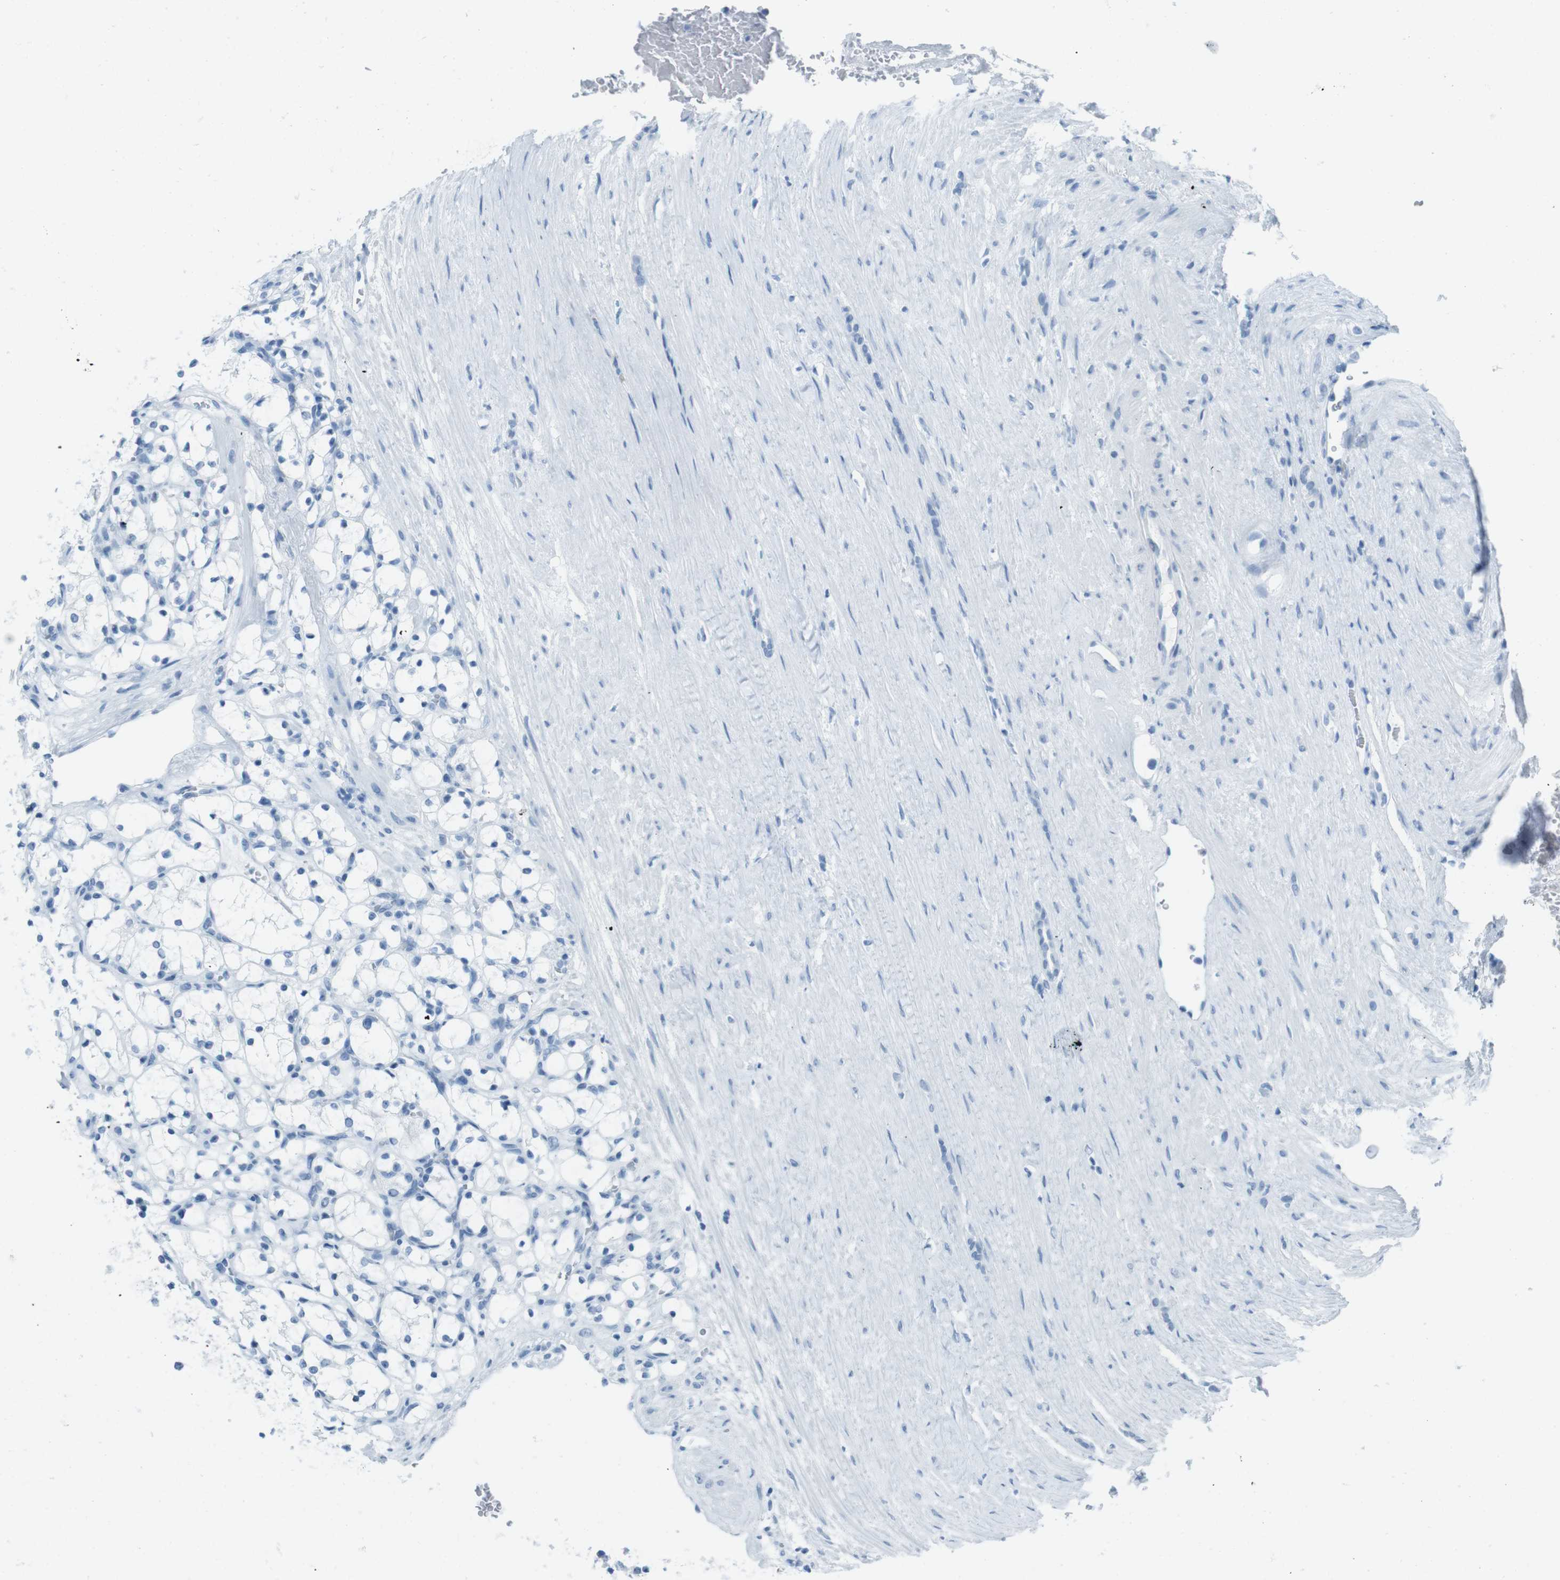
{"staining": {"intensity": "negative", "quantity": "none", "location": "none"}, "tissue": "renal cancer", "cell_type": "Tumor cells", "image_type": "cancer", "snomed": [{"axis": "morphology", "description": "Adenocarcinoma, NOS"}, {"axis": "topography", "description": "Kidney"}], "caption": "Human renal adenocarcinoma stained for a protein using immunohistochemistry shows no positivity in tumor cells.", "gene": "TMEM207", "patient": {"sex": "female", "age": 69}}